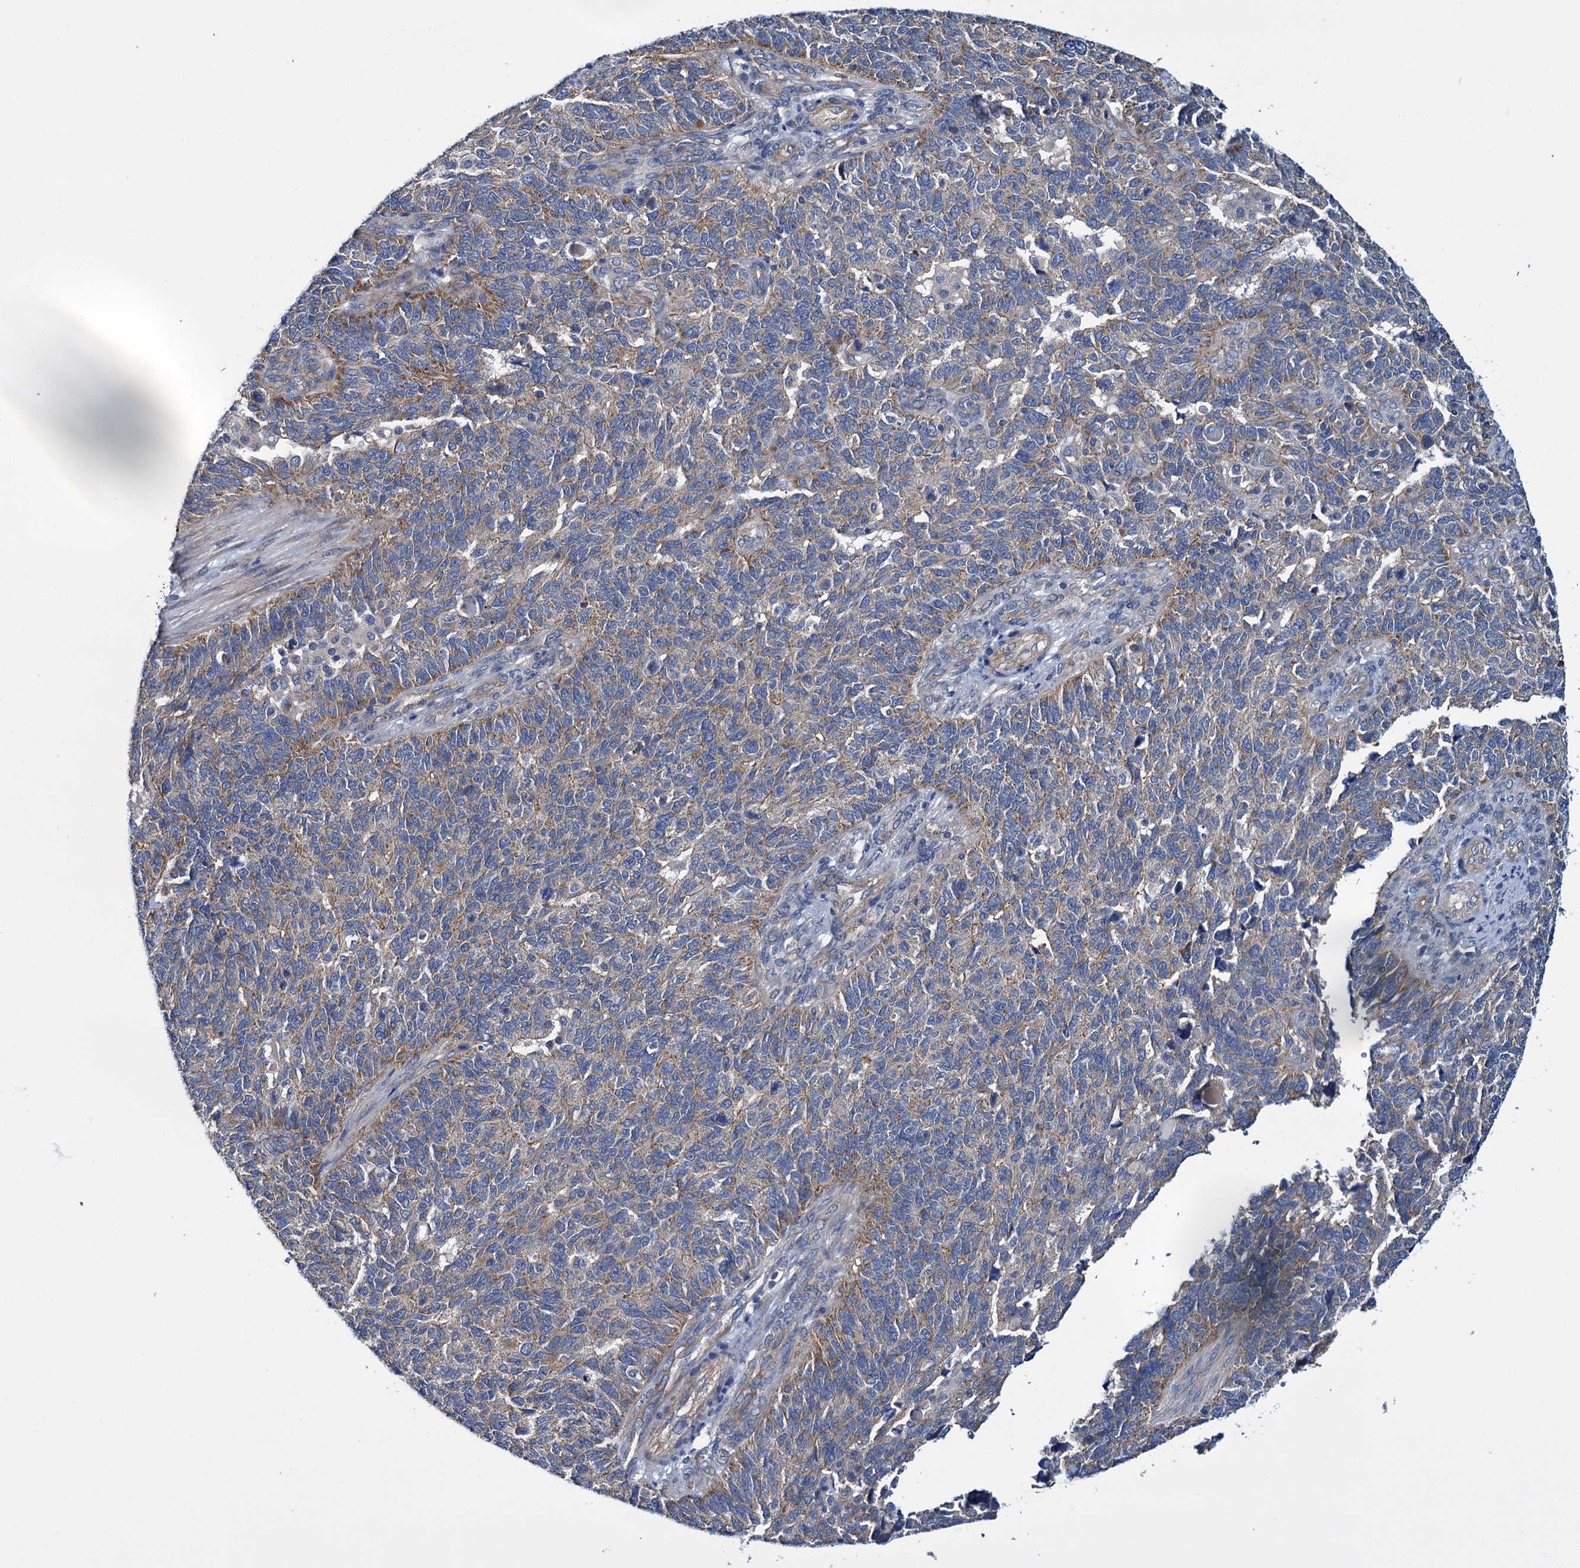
{"staining": {"intensity": "moderate", "quantity": ">75%", "location": "cytoplasmic/membranous"}, "tissue": "endometrial cancer", "cell_type": "Tumor cells", "image_type": "cancer", "snomed": [{"axis": "morphology", "description": "Adenocarcinoma, NOS"}, {"axis": "topography", "description": "Endometrium"}], "caption": "Endometrial adenocarcinoma stained for a protein (brown) displays moderate cytoplasmic/membranous positive positivity in about >75% of tumor cells.", "gene": "CEP295", "patient": {"sex": "female", "age": 66}}